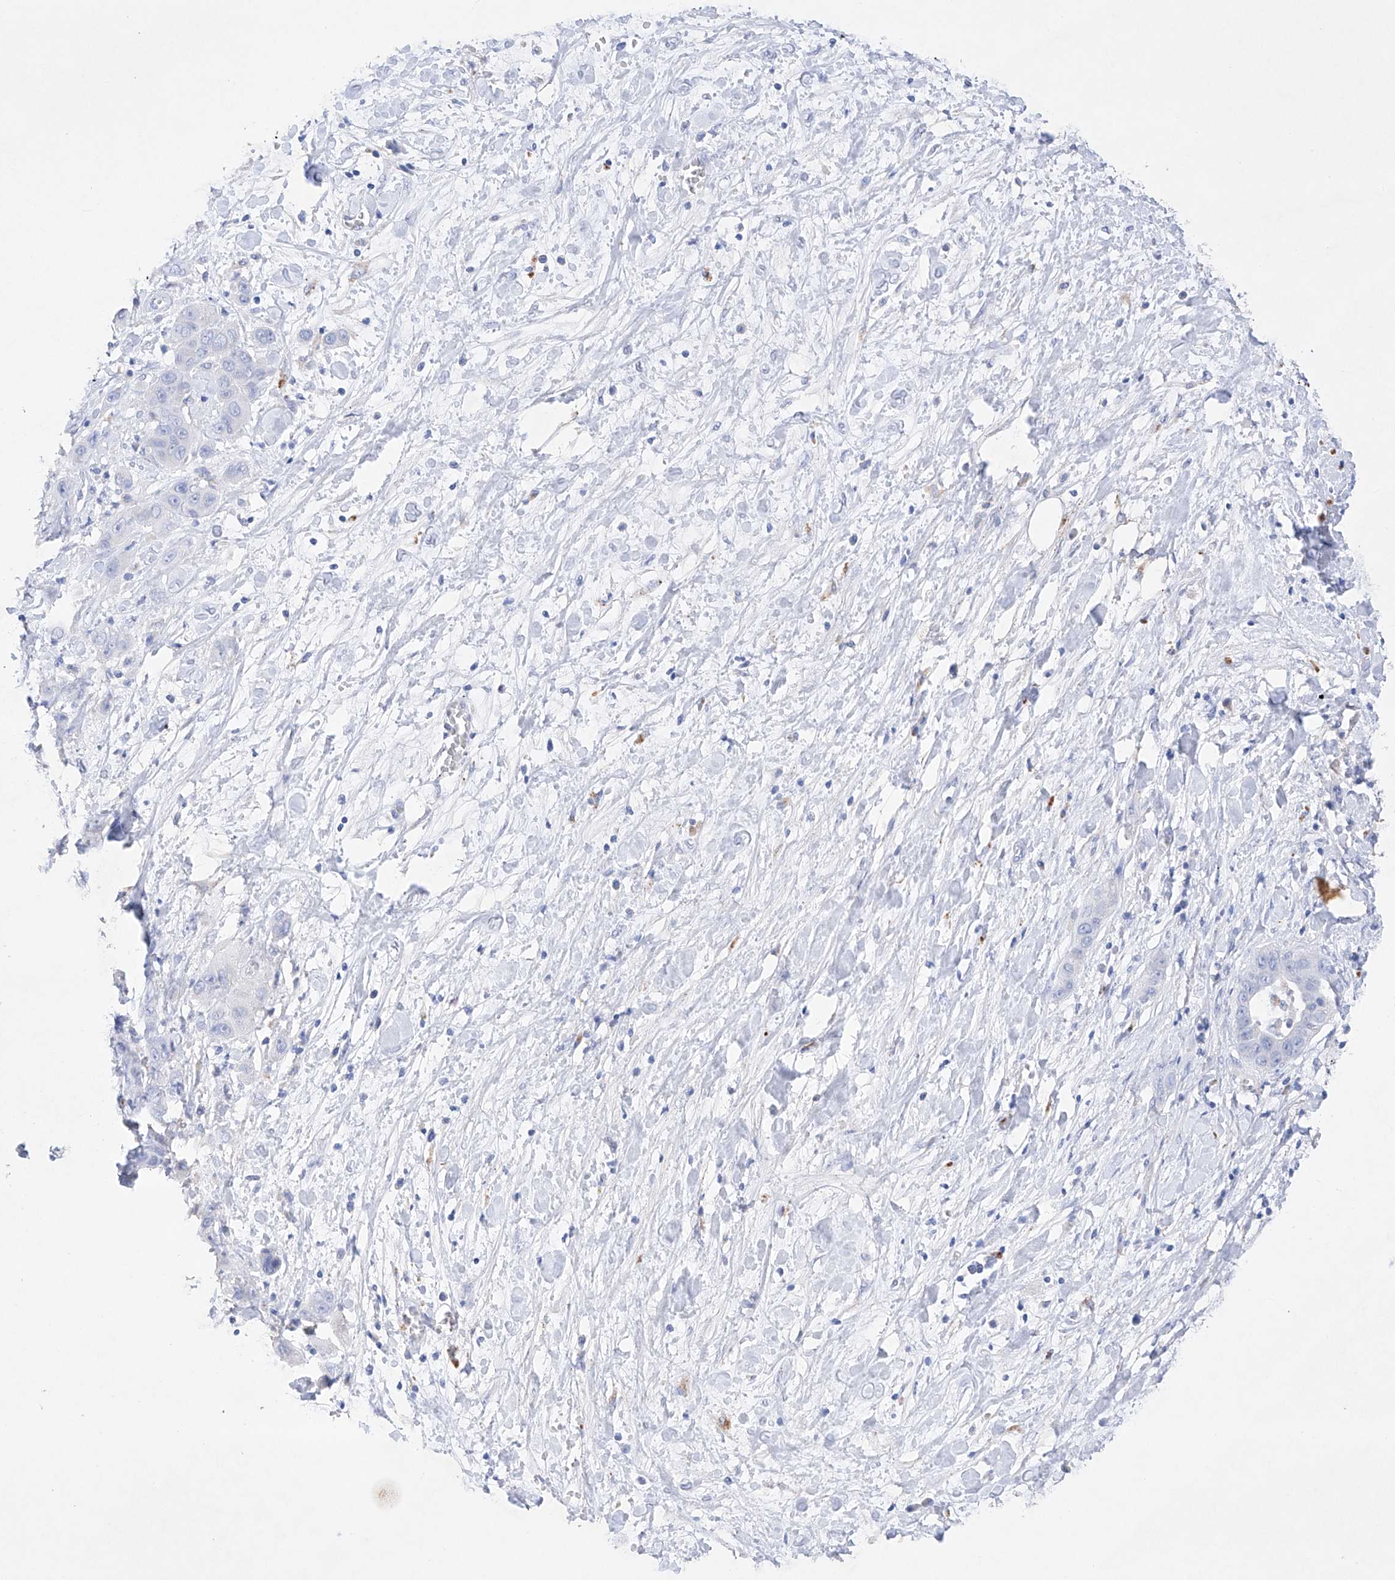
{"staining": {"intensity": "negative", "quantity": "none", "location": "none"}, "tissue": "liver cancer", "cell_type": "Tumor cells", "image_type": "cancer", "snomed": [{"axis": "morphology", "description": "Cholangiocarcinoma"}, {"axis": "topography", "description": "Liver"}], "caption": "A photomicrograph of cholangiocarcinoma (liver) stained for a protein demonstrates no brown staining in tumor cells.", "gene": "LURAP1", "patient": {"sex": "female", "age": 52}}